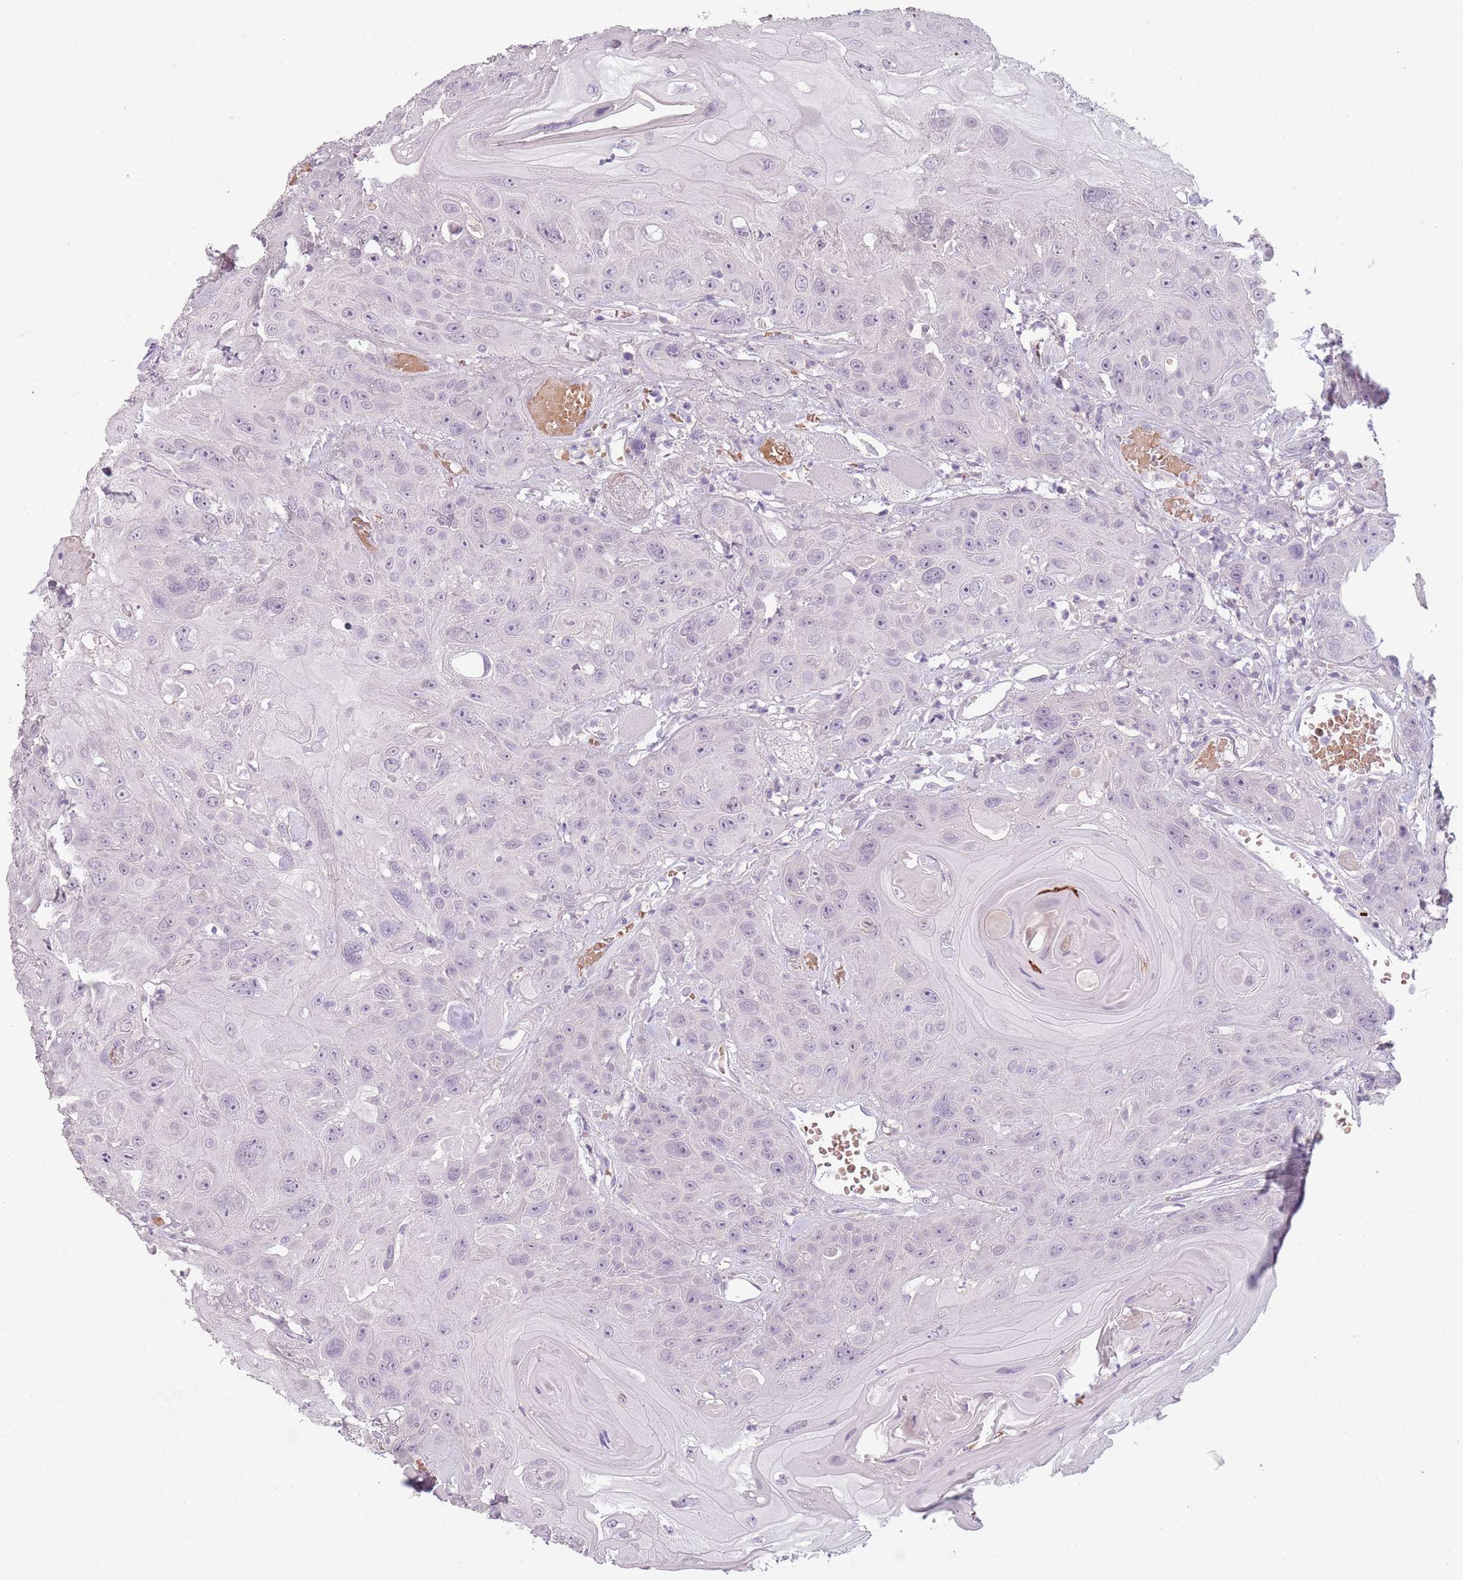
{"staining": {"intensity": "negative", "quantity": "none", "location": "none"}, "tissue": "head and neck cancer", "cell_type": "Tumor cells", "image_type": "cancer", "snomed": [{"axis": "morphology", "description": "Squamous cell carcinoma, NOS"}, {"axis": "topography", "description": "Head-Neck"}], "caption": "Head and neck cancer (squamous cell carcinoma) stained for a protein using IHC exhibits no expression tumor cells.", "gene": "PIEZO1", "patient": {"sex": "female", "age": 59}}